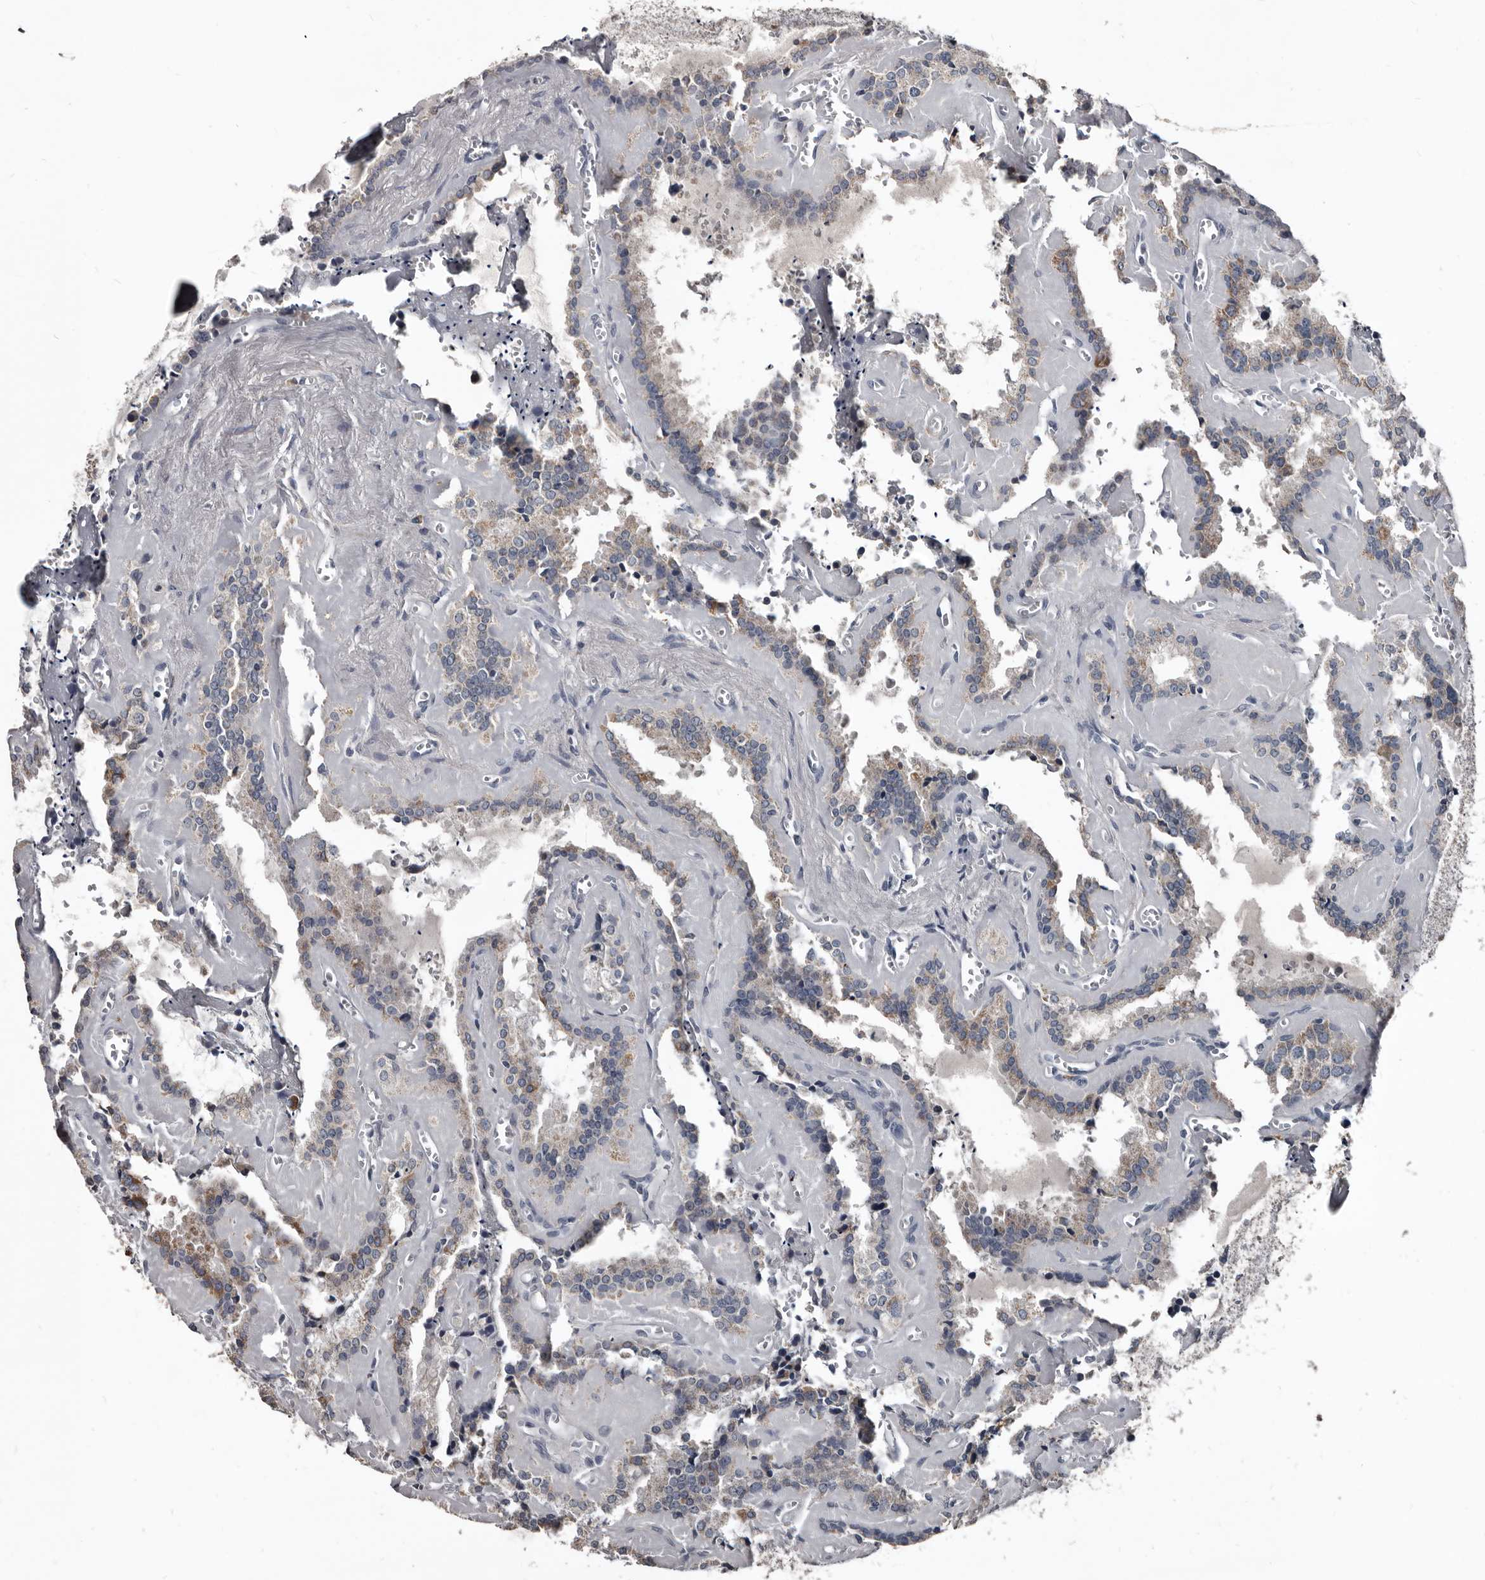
{"staining": {"intensity": "moderate", "quantity": "25%-75%", "location": "cytoplasmic/membranous"}, "tissue": "seminal vesicle", "cell_type": "Glandular cells", "image_type": "normal", "snomed": [{"axis": "morphology", "description": "Normal tissue, NOS"}, {"axis": "topography", "description": "Prostate"}, {"axis": "topography", "description": "Seminal veicle"}], "caption": "DAB (3,3'-diaminobenzidine) immunohistochemical staining of unremarkable human seminal vesicle displays moderate cytoplasmic/membranous protein positivity in approximately 25%-75% of glandular cells.", "gene": "GREB1", "patient": {"sex": "male", "age": 59}}